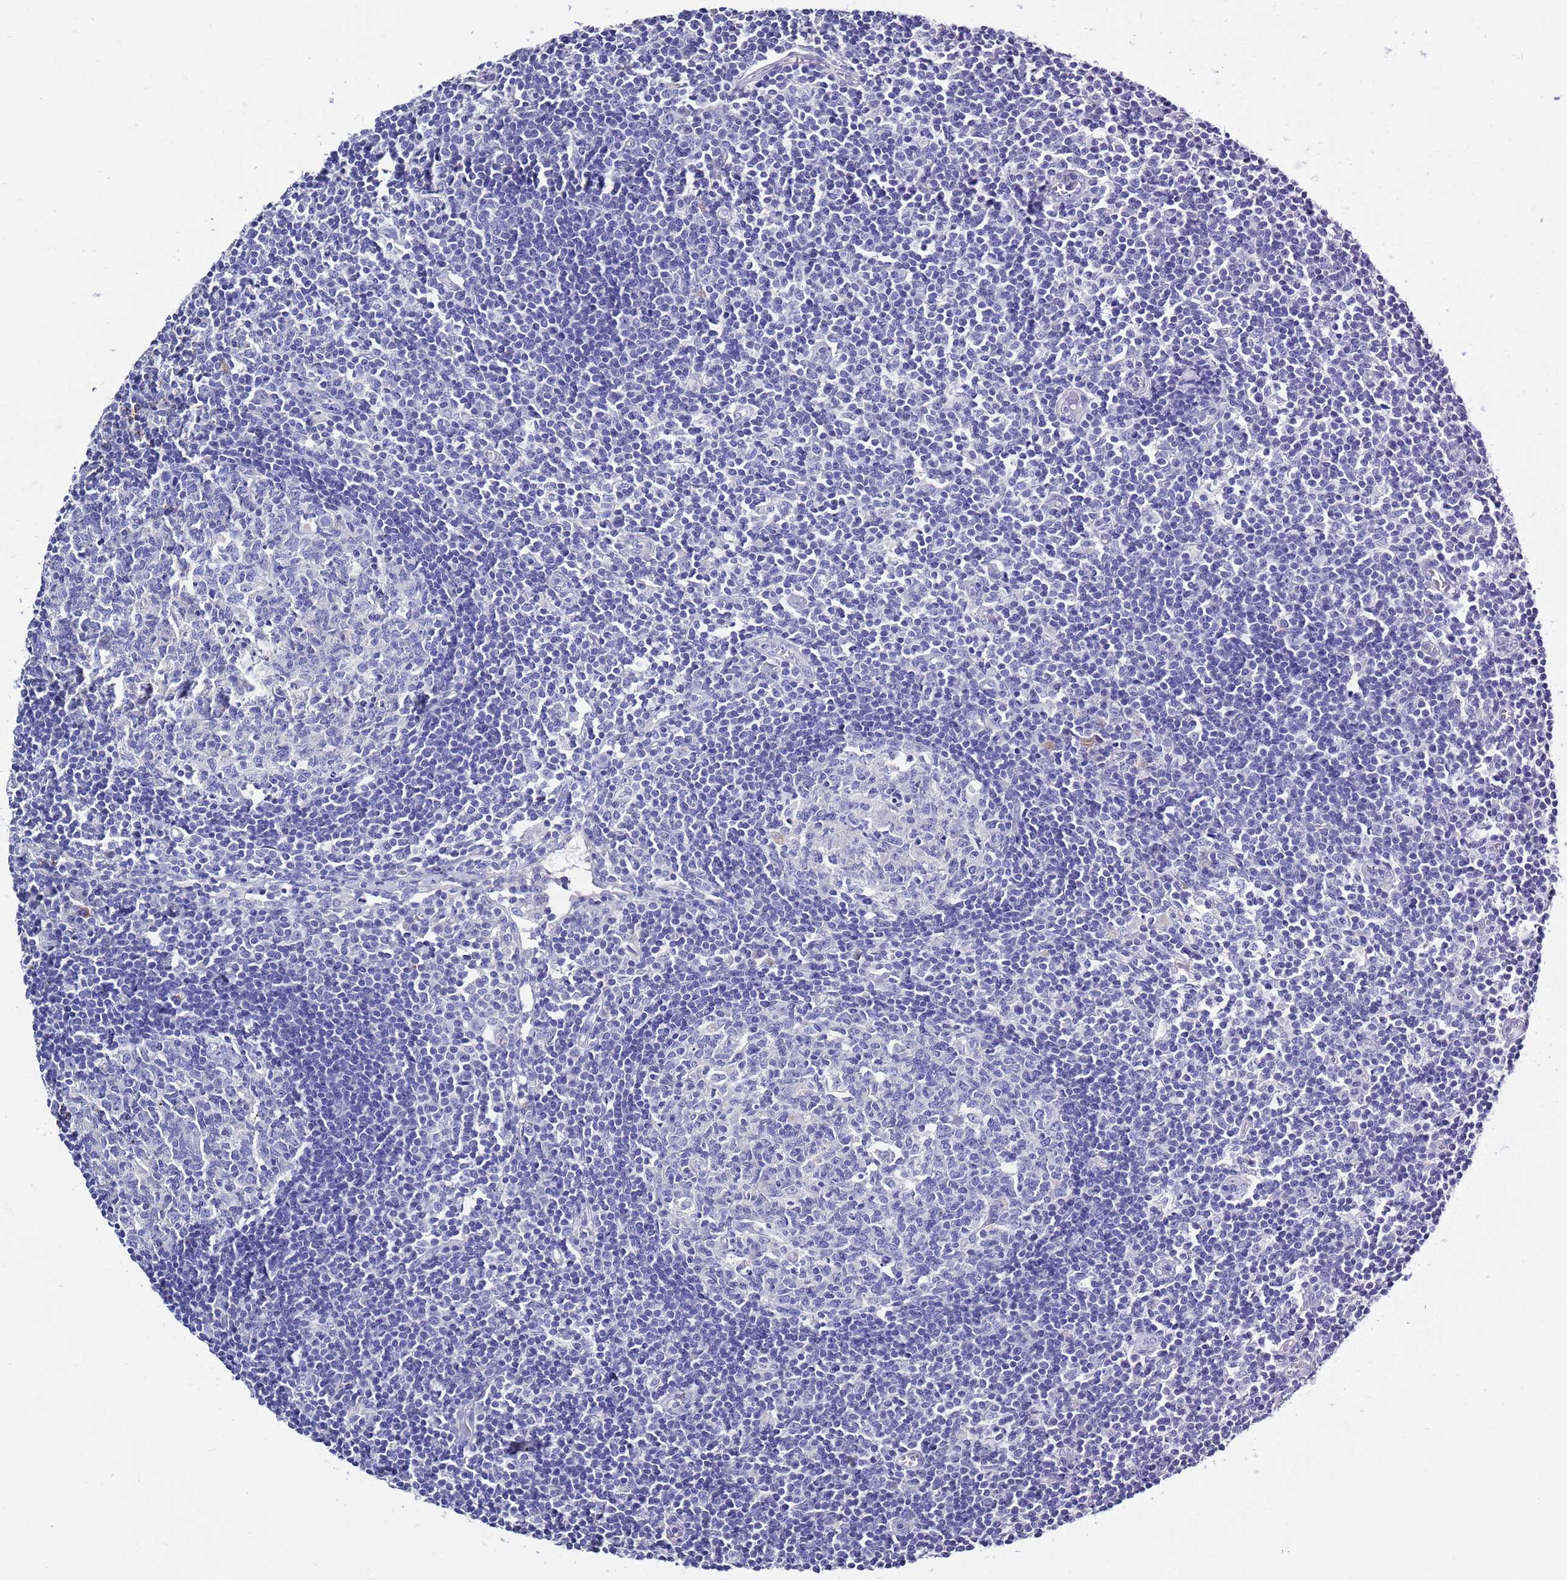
{"staining": {"intensity": "negative", "quantity": "none", "location": "none"}, "tissue": "lymph node", "cell_type": "Germinal center cells", "image_type": "normal", "snomed": [{"axis": "morphology", "description": "Normal tissue, NOS"}, {"axis": "topography", "description": "Lymph node"}], "caption": "Normal lymph node was stained to show a protein in brown. There is no significant staining in germinal center cells.", "gene": "MTMR2", "patient": {"sex": "female", "age": 55}}